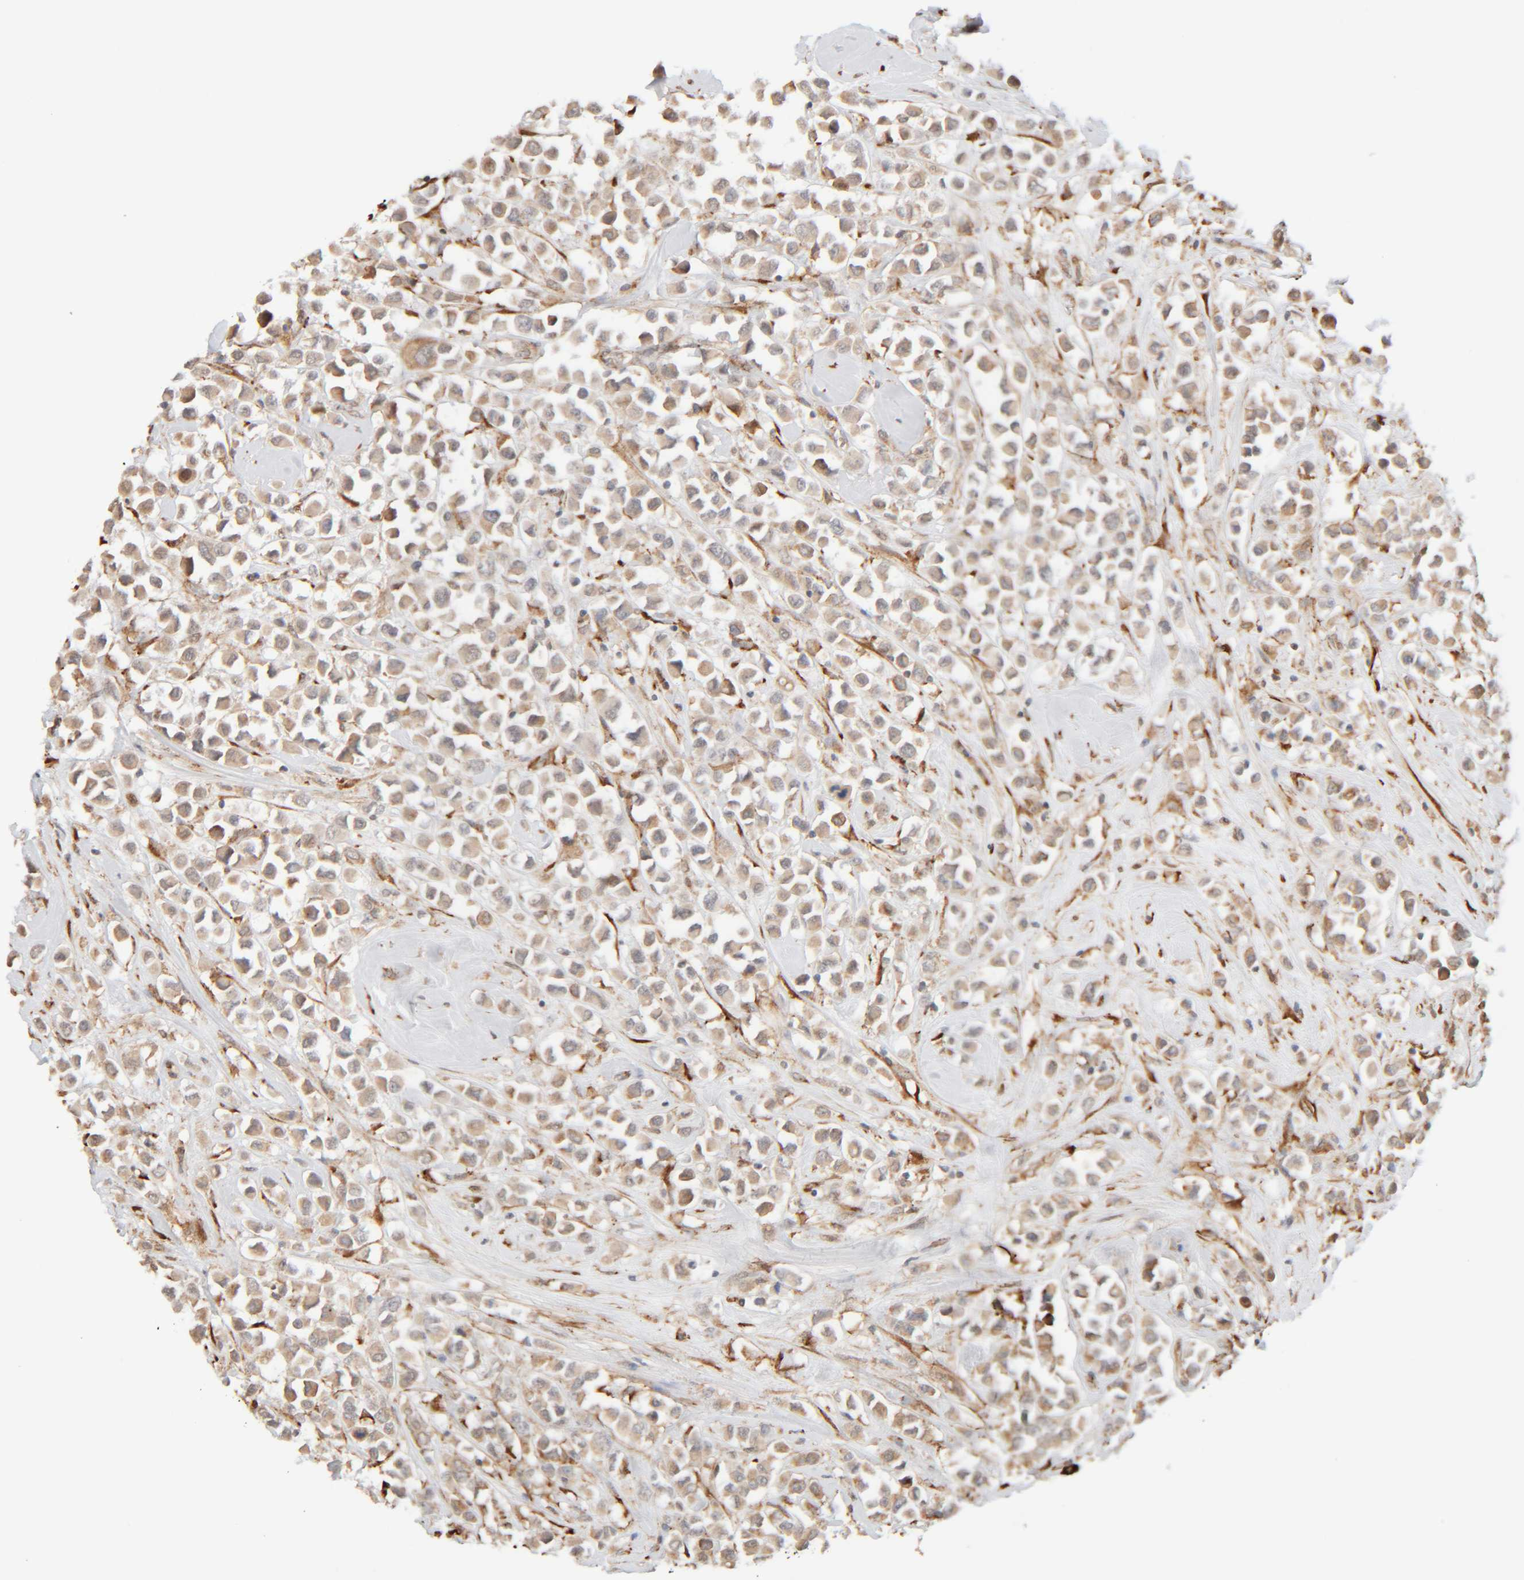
{"staining": {"intensity": "weak", "quantity": ">75%", "location": "cytoplasmic/membranous"}, "tissue": "breast cancer", "cell_type": "Tumor cells", "image_type": "cancer", "snomed": [{"axis": "morphology", "description": "Duct carcinoma"}, {"axis": "topography", "description": "Breast"}], "caption": "This photomicrograph demonstrates immunohistochemistry (IHC) staining of human breast cancer (intraductal carcinoma), with low weak cytoplasmic/membranous positivity in approximately >75% of tumor cells.", "gene": "INTS1", "patient": {"sex": "female", "age": 61}}